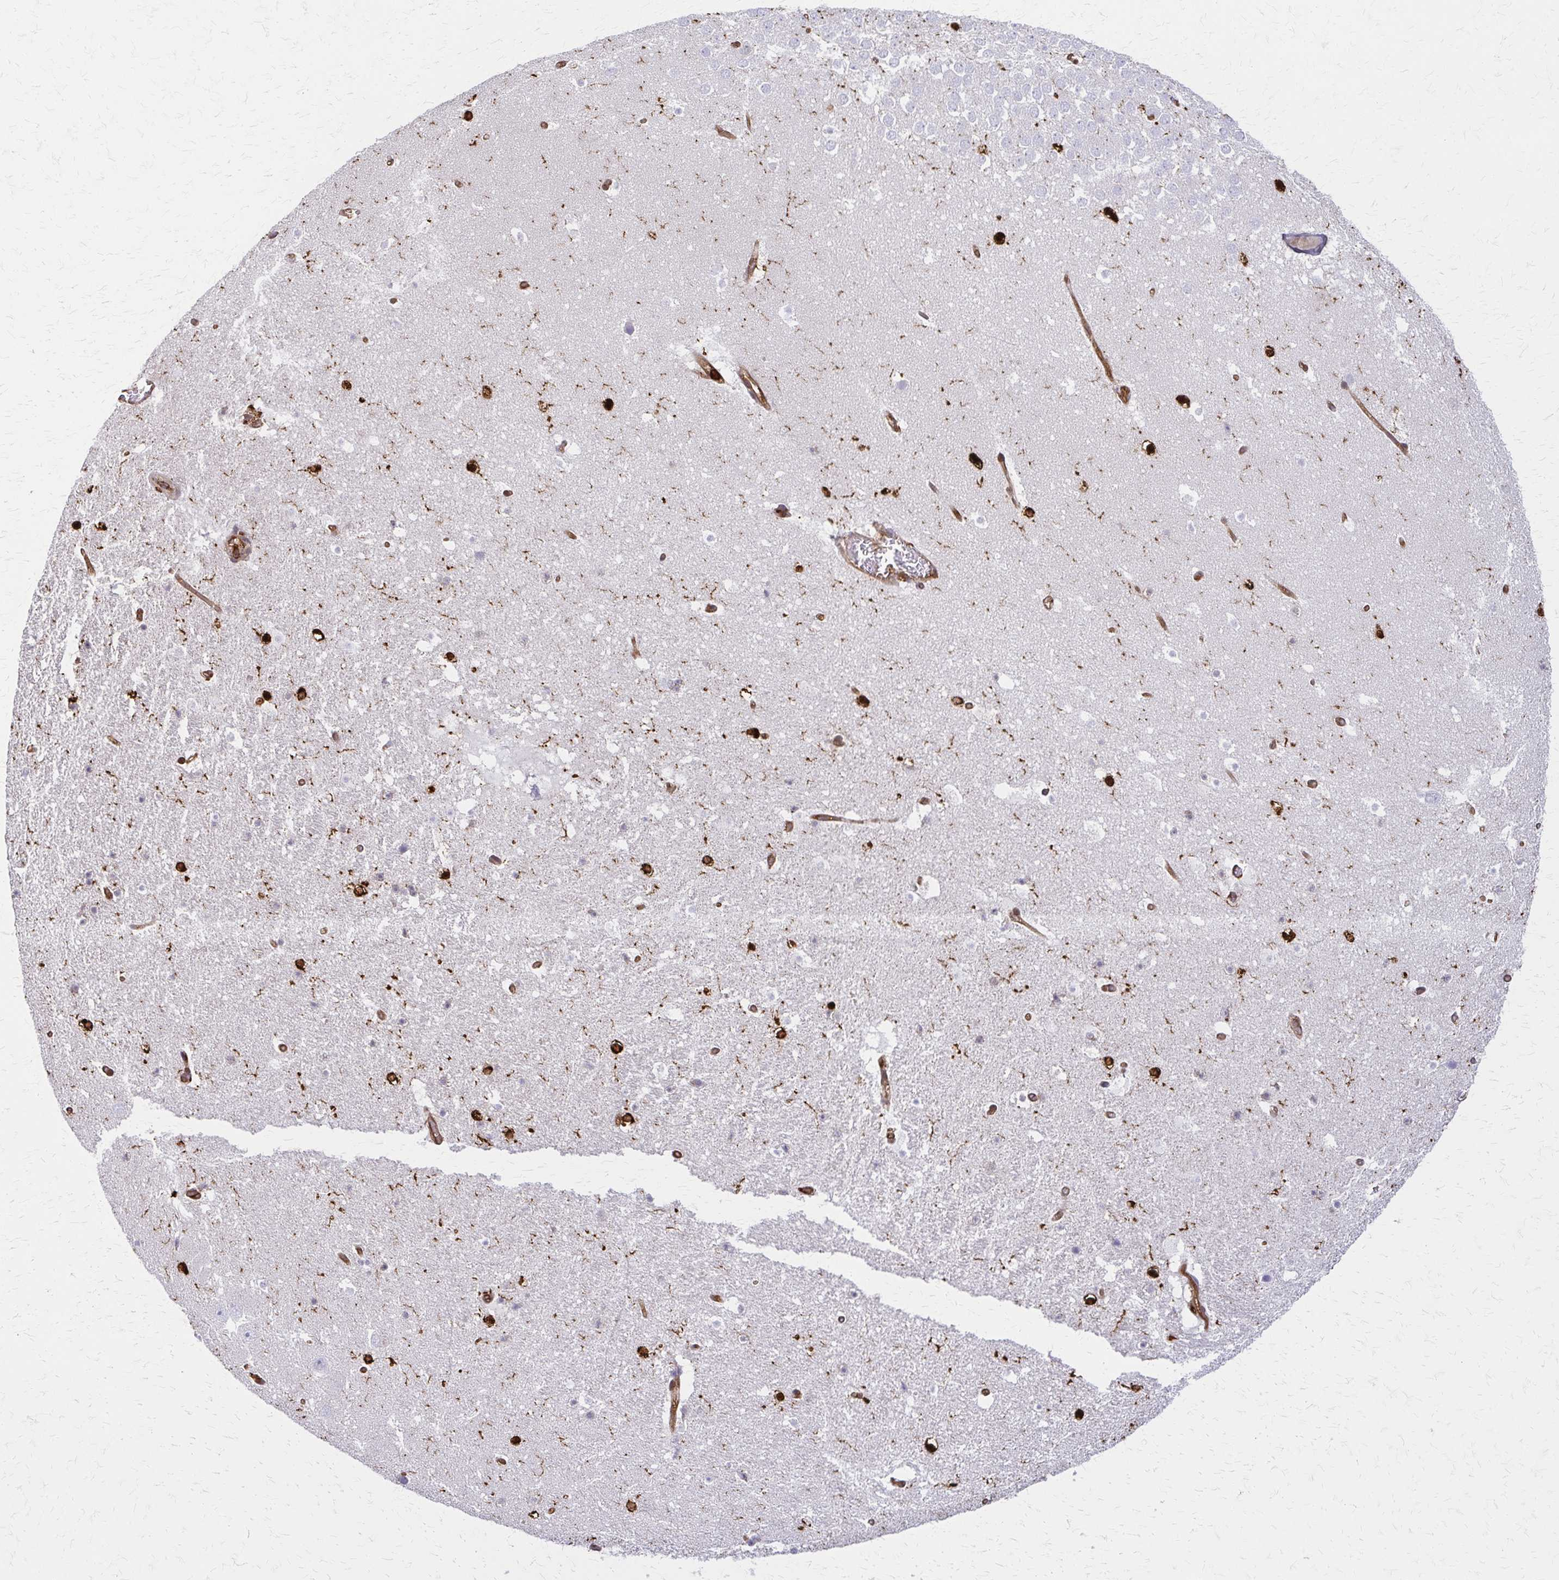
{"staining": {"intensity": "negative", "quantity": "none", "location": "none"}, "tissue": "hippocampus", "cell_type": "Glial cells", "image_type": "normal", "snomed": [{"axis": "morphology", "description": "Normal tissue, NOS"}, {"axis": "topography", "description": "Hippocampus"}], "caption": "Immunohistochemistry histopathology image of benign hippocampus: human hippocampus stained with DAB demonstrates no significant protein staining in glial cells. (DAB IHC, high magnification).", "gene": "WASF2", "patient": {"sex": "female", "age": 42}}